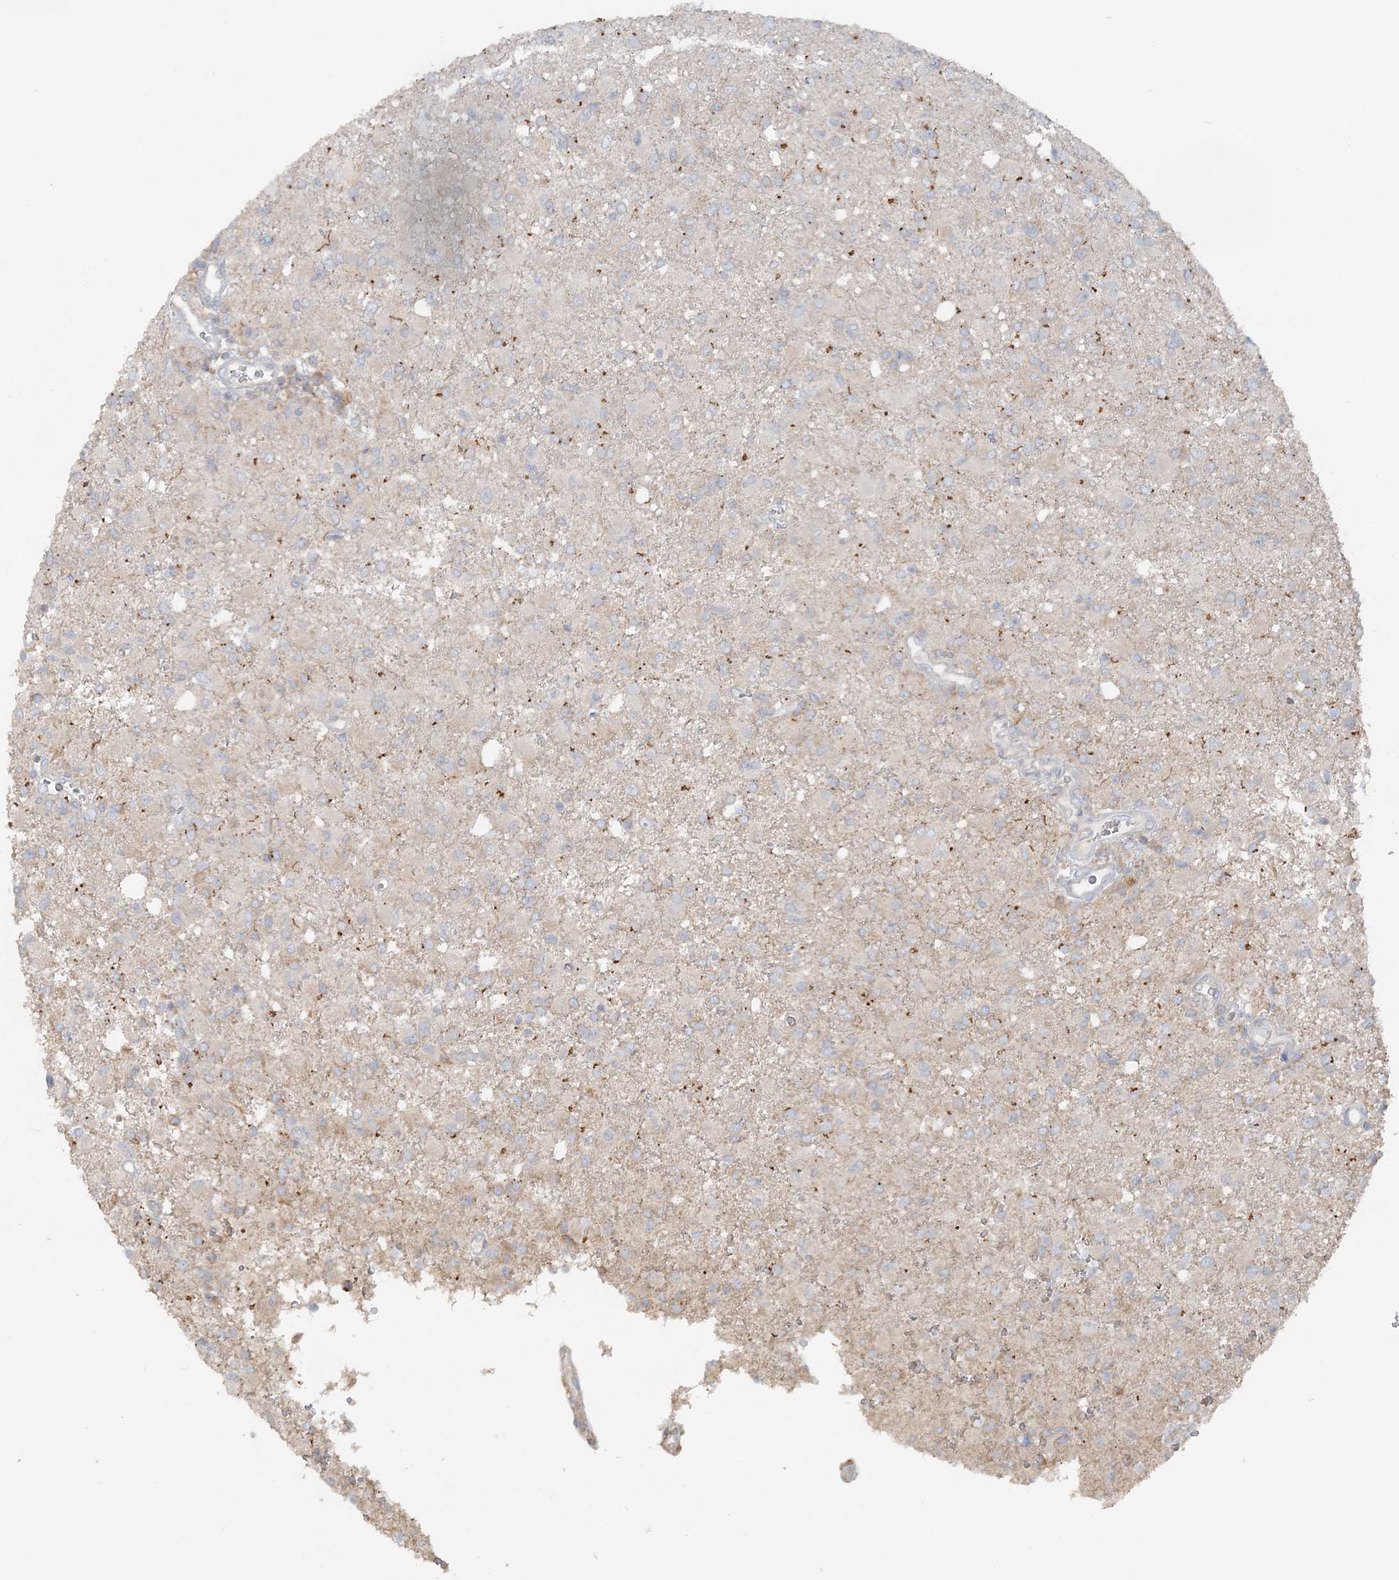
{"staining": {"intensity": "negative", "quantity": "none", "location": "none"}, "tissue": "glioma", "cell_type": "Tumor cells", "image_type": "cancer", "snomed": [{"axis": "morphology", "description": "Glioma, malignant, High grade"}, {"axis": "topography", "description": "Brain"}], "caption": "This is an IHC image of human glioma. There is no staining in tumor cells.", "gene": "TBC1D5", "patient": {"sex": "female", "age": 57}}